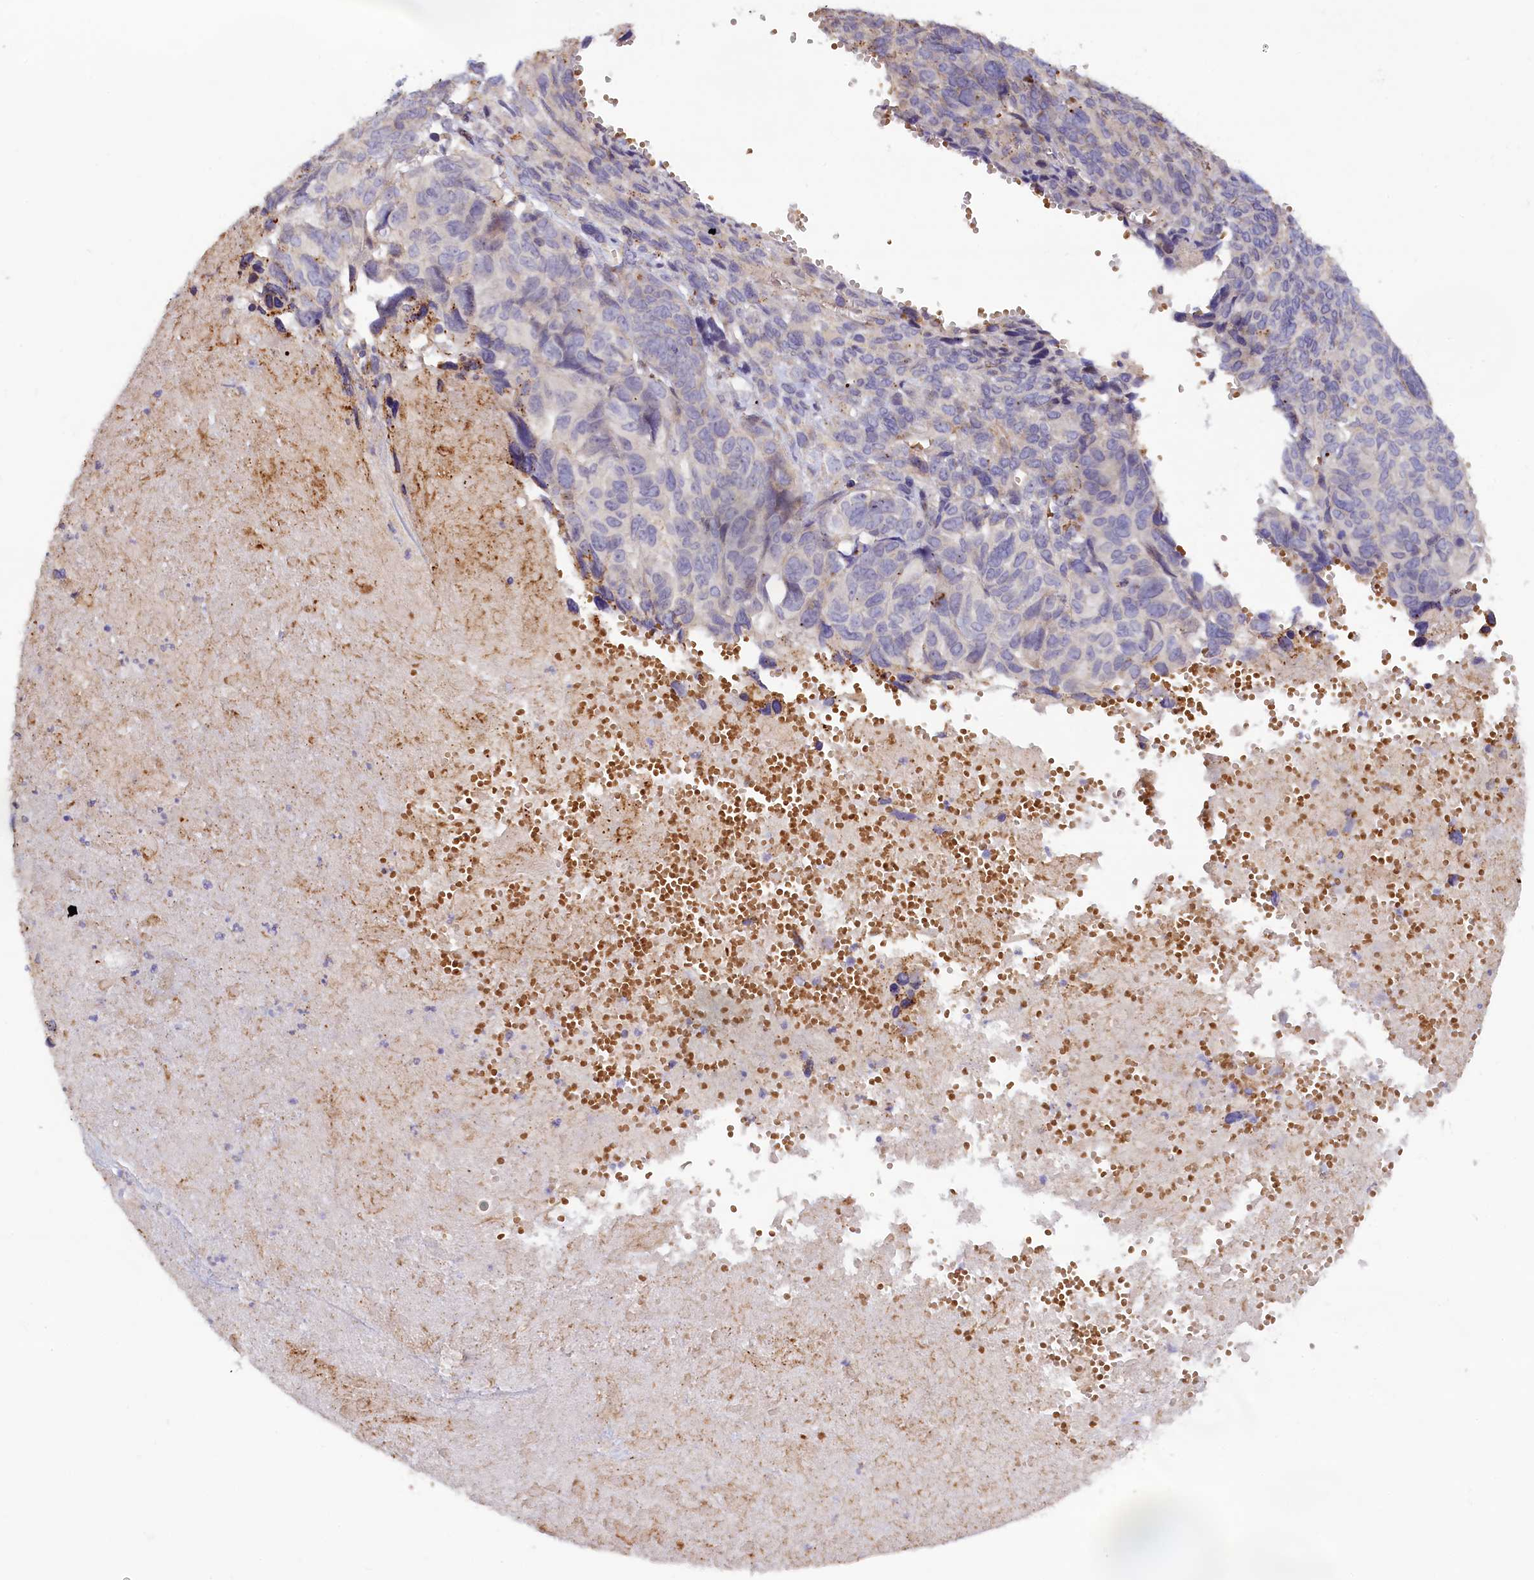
{"staining": {"intensity": "negative", "quantity": "none", "location": "none"}, "tissue": "ovarian cancer", "cell_type": "Tumor cells", "image_type": "cancer", "snomed": [{"axis": "morphology", "description": "Cystadenocarcinoma, serous, NOS"}, {"axis": "topography", "description": "Ovary"}], "caption": "Human ovarian cancer stained for a protein using immunohistochemistry displays no staining in tumor cells.", "gene": "HYKK", "patient": {"sex": "female", "age": 79}}